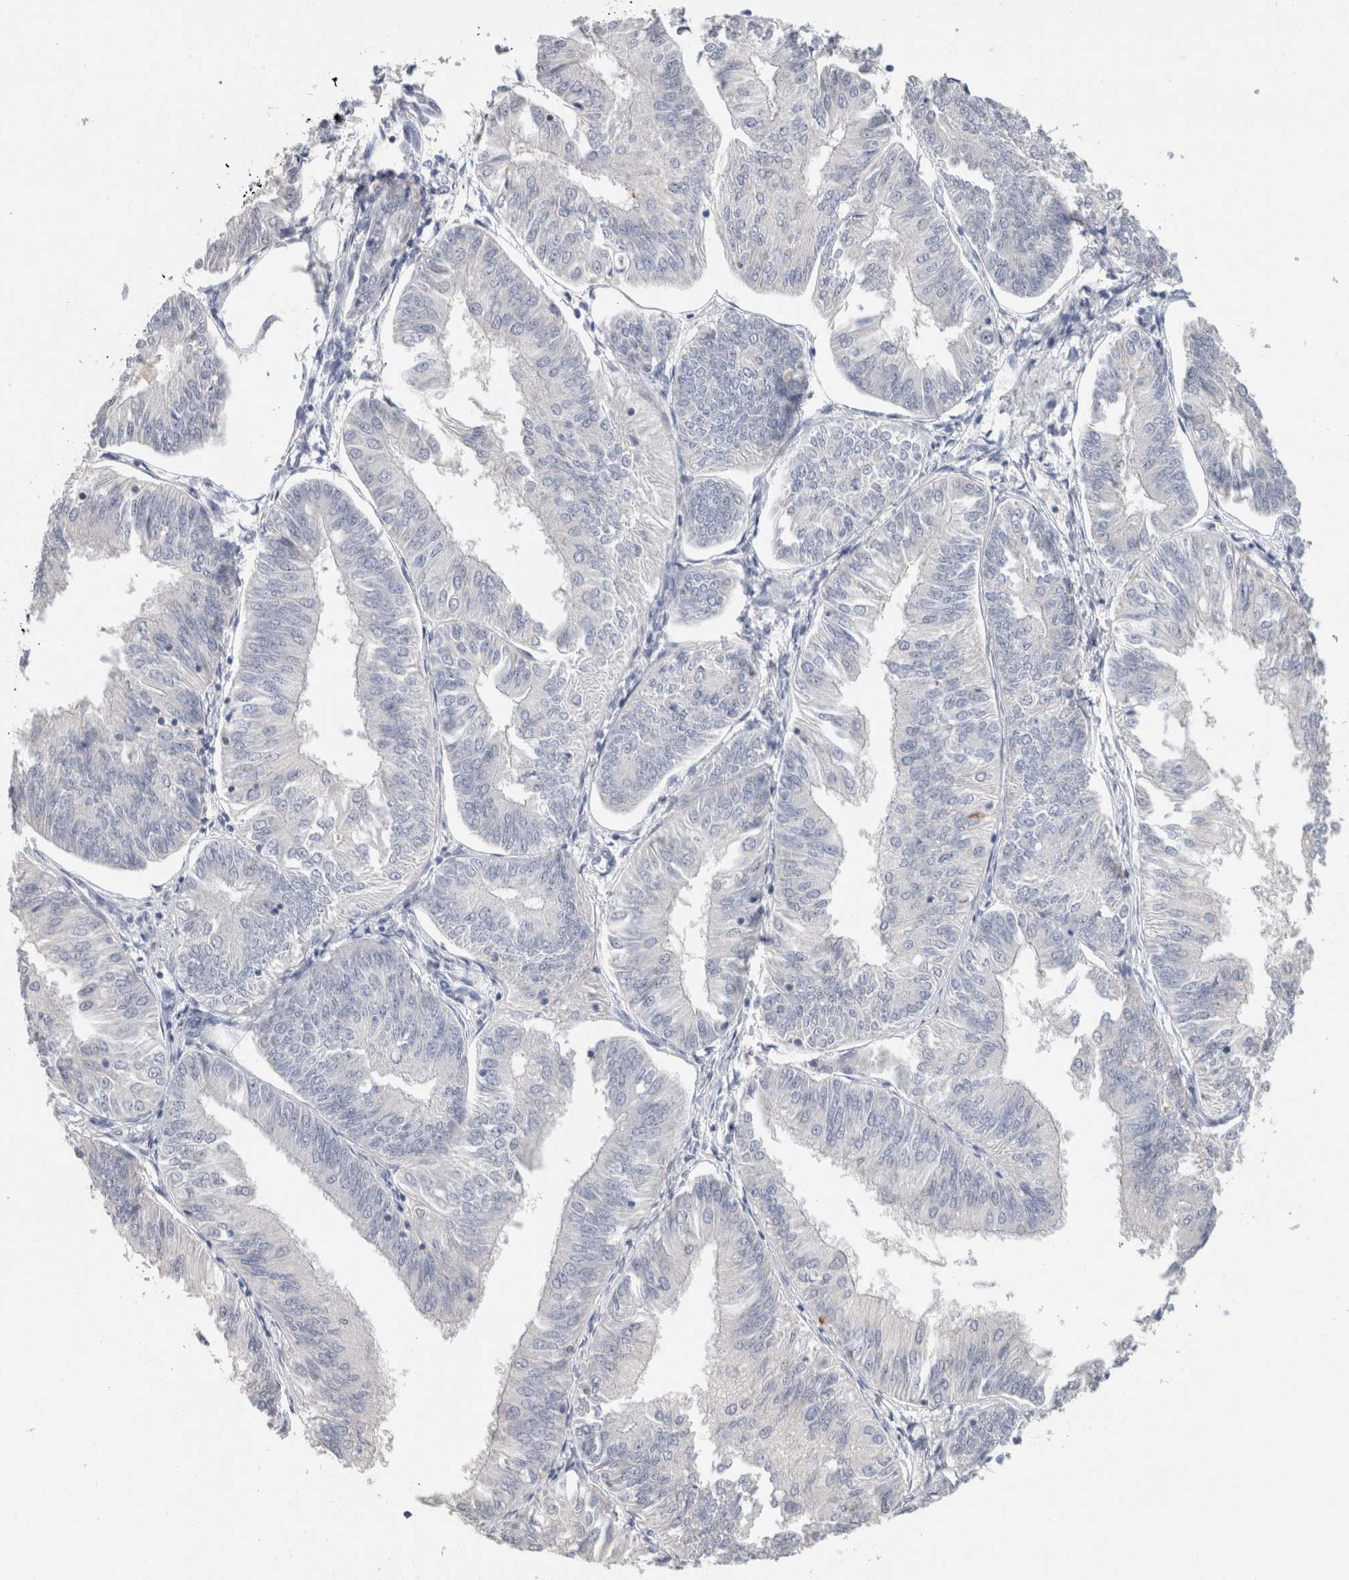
{"staining": {"intensity": "negative", "quantity": "none", "location": "none"}, "tissue": "endometrial cancer", "cell_type": "Tumor cells", "image_type": "cancer", "snomed": [{"axis": "morphology", "description": "Adenocarcinoma, NOS"}, {"axis": "topography", "description": "Endometrium"}], "caption": "Immunohistochemistry (IHC) photomicrograph of human endometrial adenocarcinoma stained for a protein (brown), which exhibits no expression in tumor cells.", "gene": "SCGB1A1", "patient": {"sex": "female", "age": 58}}